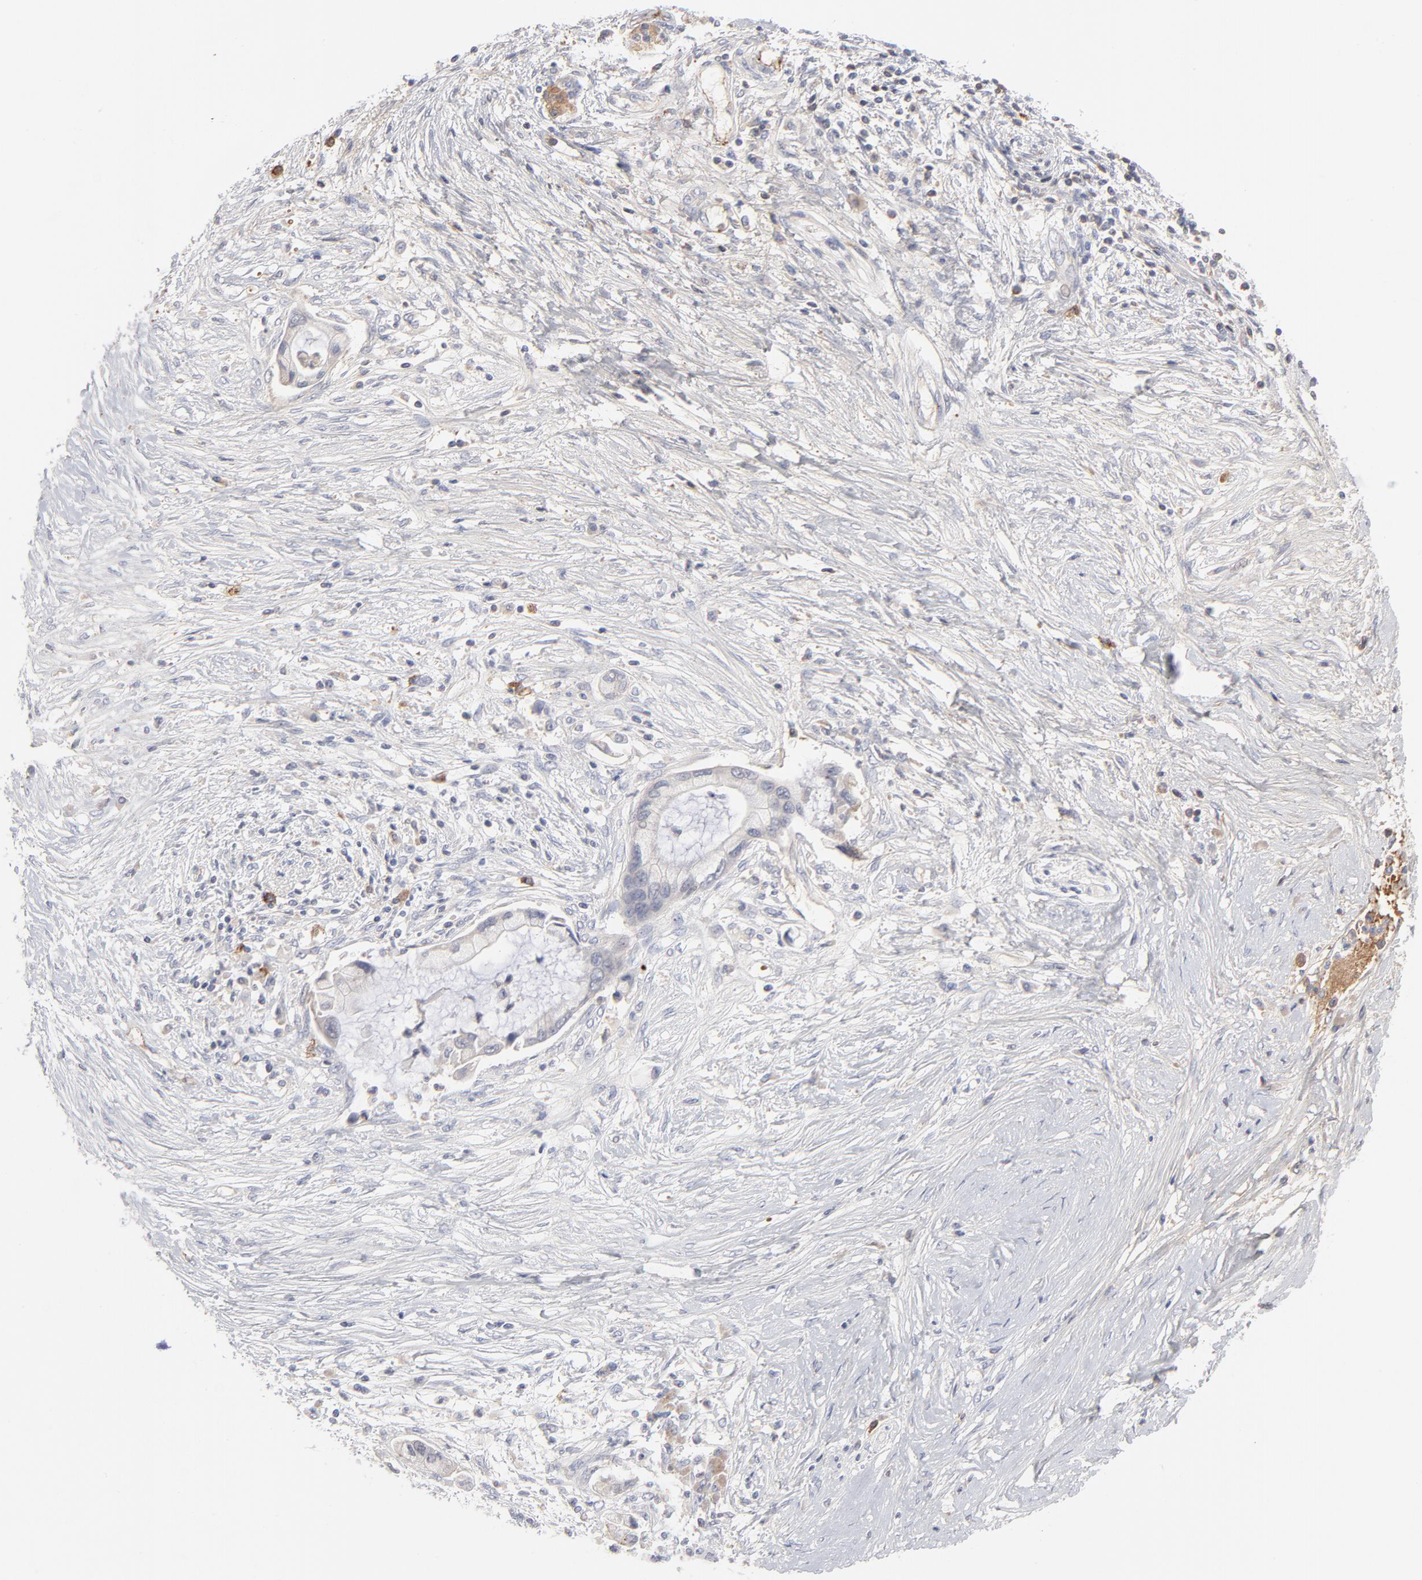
{"staining": {"intensity": "negative", "quantity": "none", "location": "none"}, "tissue": "pancreatic cancer", "cell_type": "Tumor cells", "image_type": "cancer", "snomed": [{"axis": "morphology", "description": "Adenocarcinoma, NOS"}, {"axis": "topography", "description": "Pancreas"}], "caption": "Tumor cells show no significant positivity in pancreatic adenocarcinoma. (DAB (3,3'-diaminobenzidine) immunohistochemistry (IHC) with hematoxylin counter stain).", "gene": "CCR3", "patient": {"sex": "female", "age": 59}}